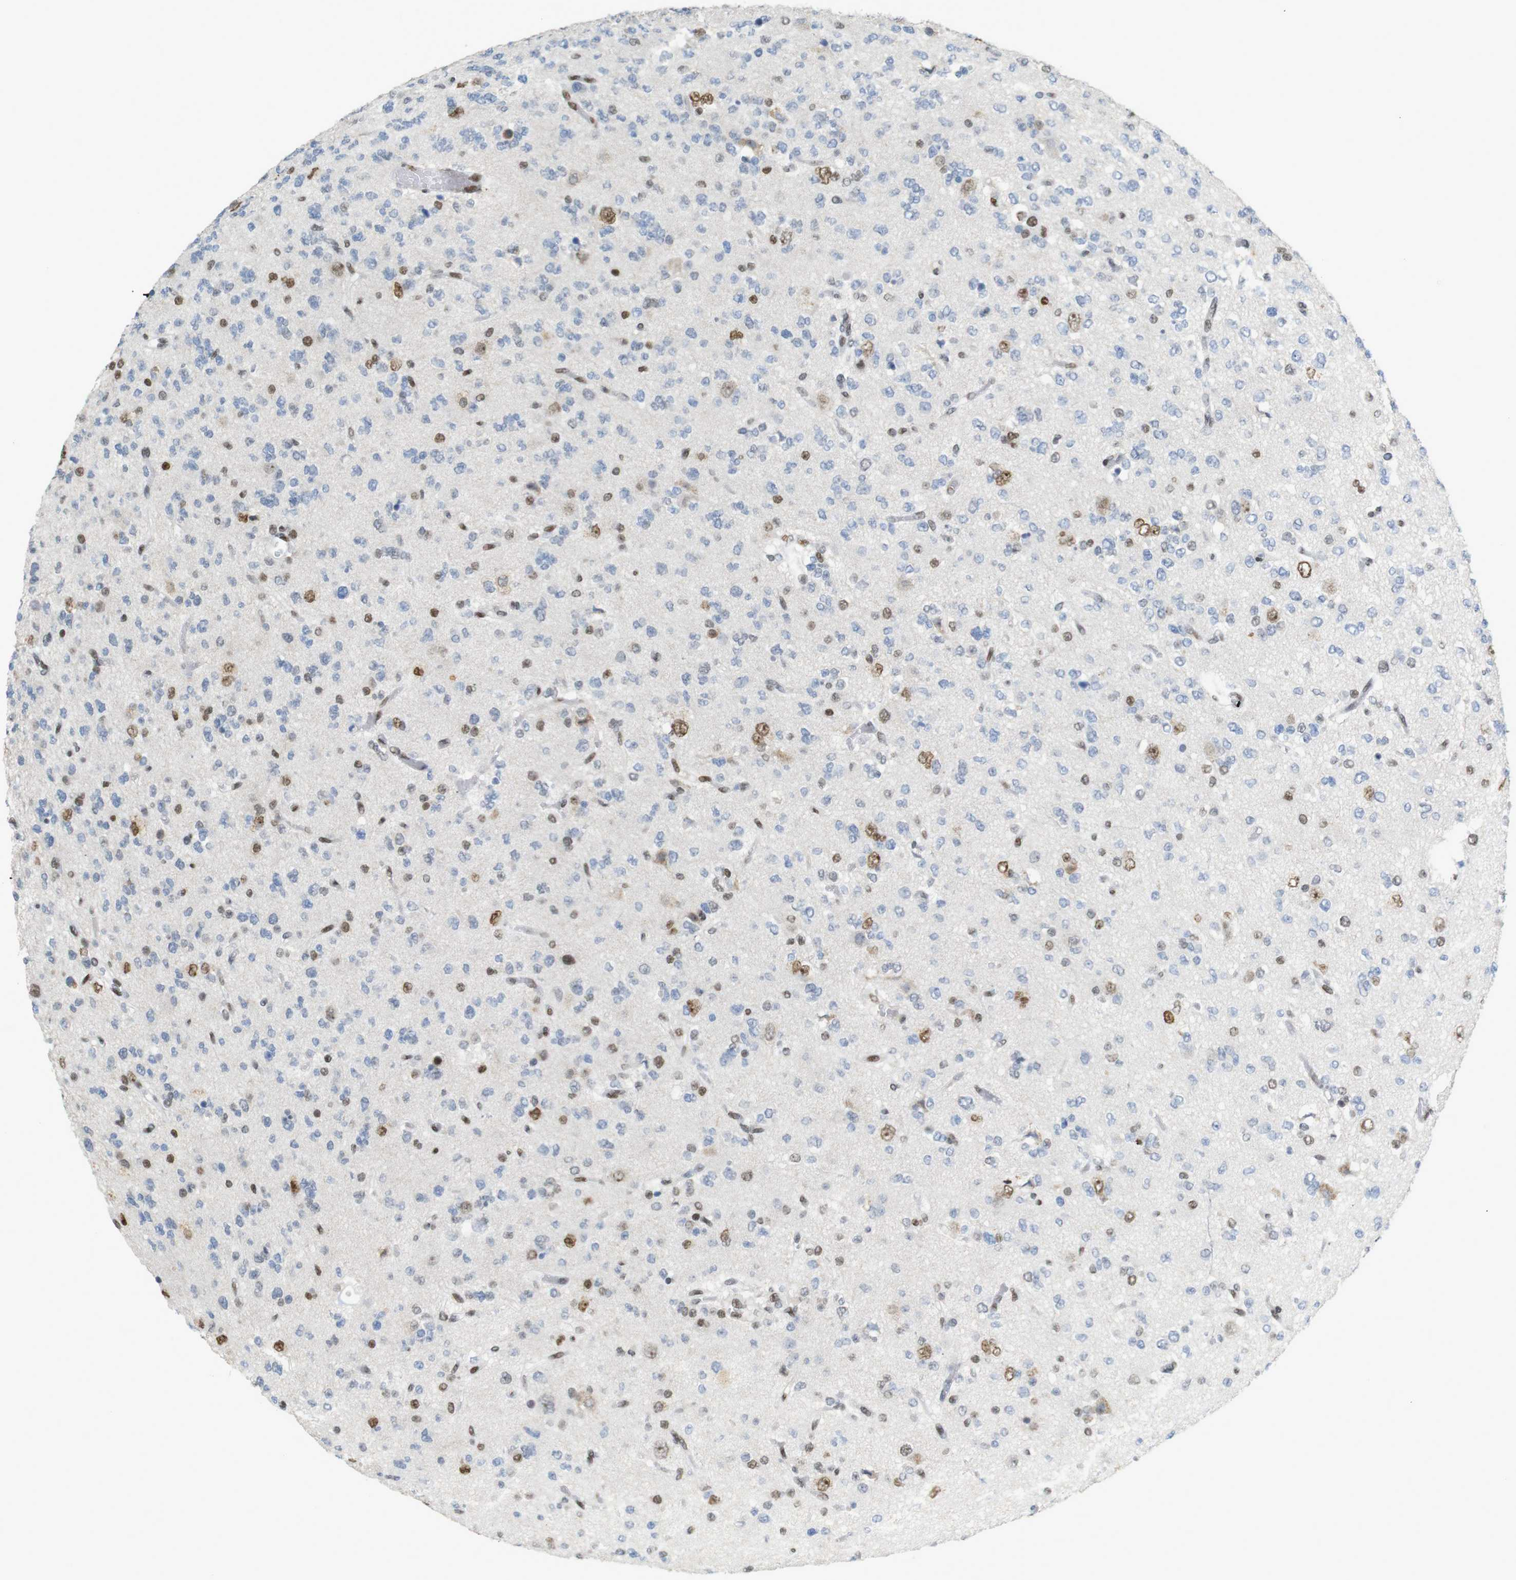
{"staining": {"intensity": "moderate", "quantity": "25%-75%", "location": "nuclear"}, "tissue": "glioma", "cell_type": "Tumor cells", "image_type": "cancer", "snomed": [{"axis": "morphology", "description": "Glioma, malignant, Low grade"}, {"axis": "topography", "description": "Brain"}], "caption": "Glioma stained for a protein demonstrates moderate nuclear positivity in tumor cells. (DAB (3,3'-diaminobenzidine) IHC with brightfield microscopy, high magnification).", "gene": "RIOX2", "patient": {"sex": "male", "age": 38}}